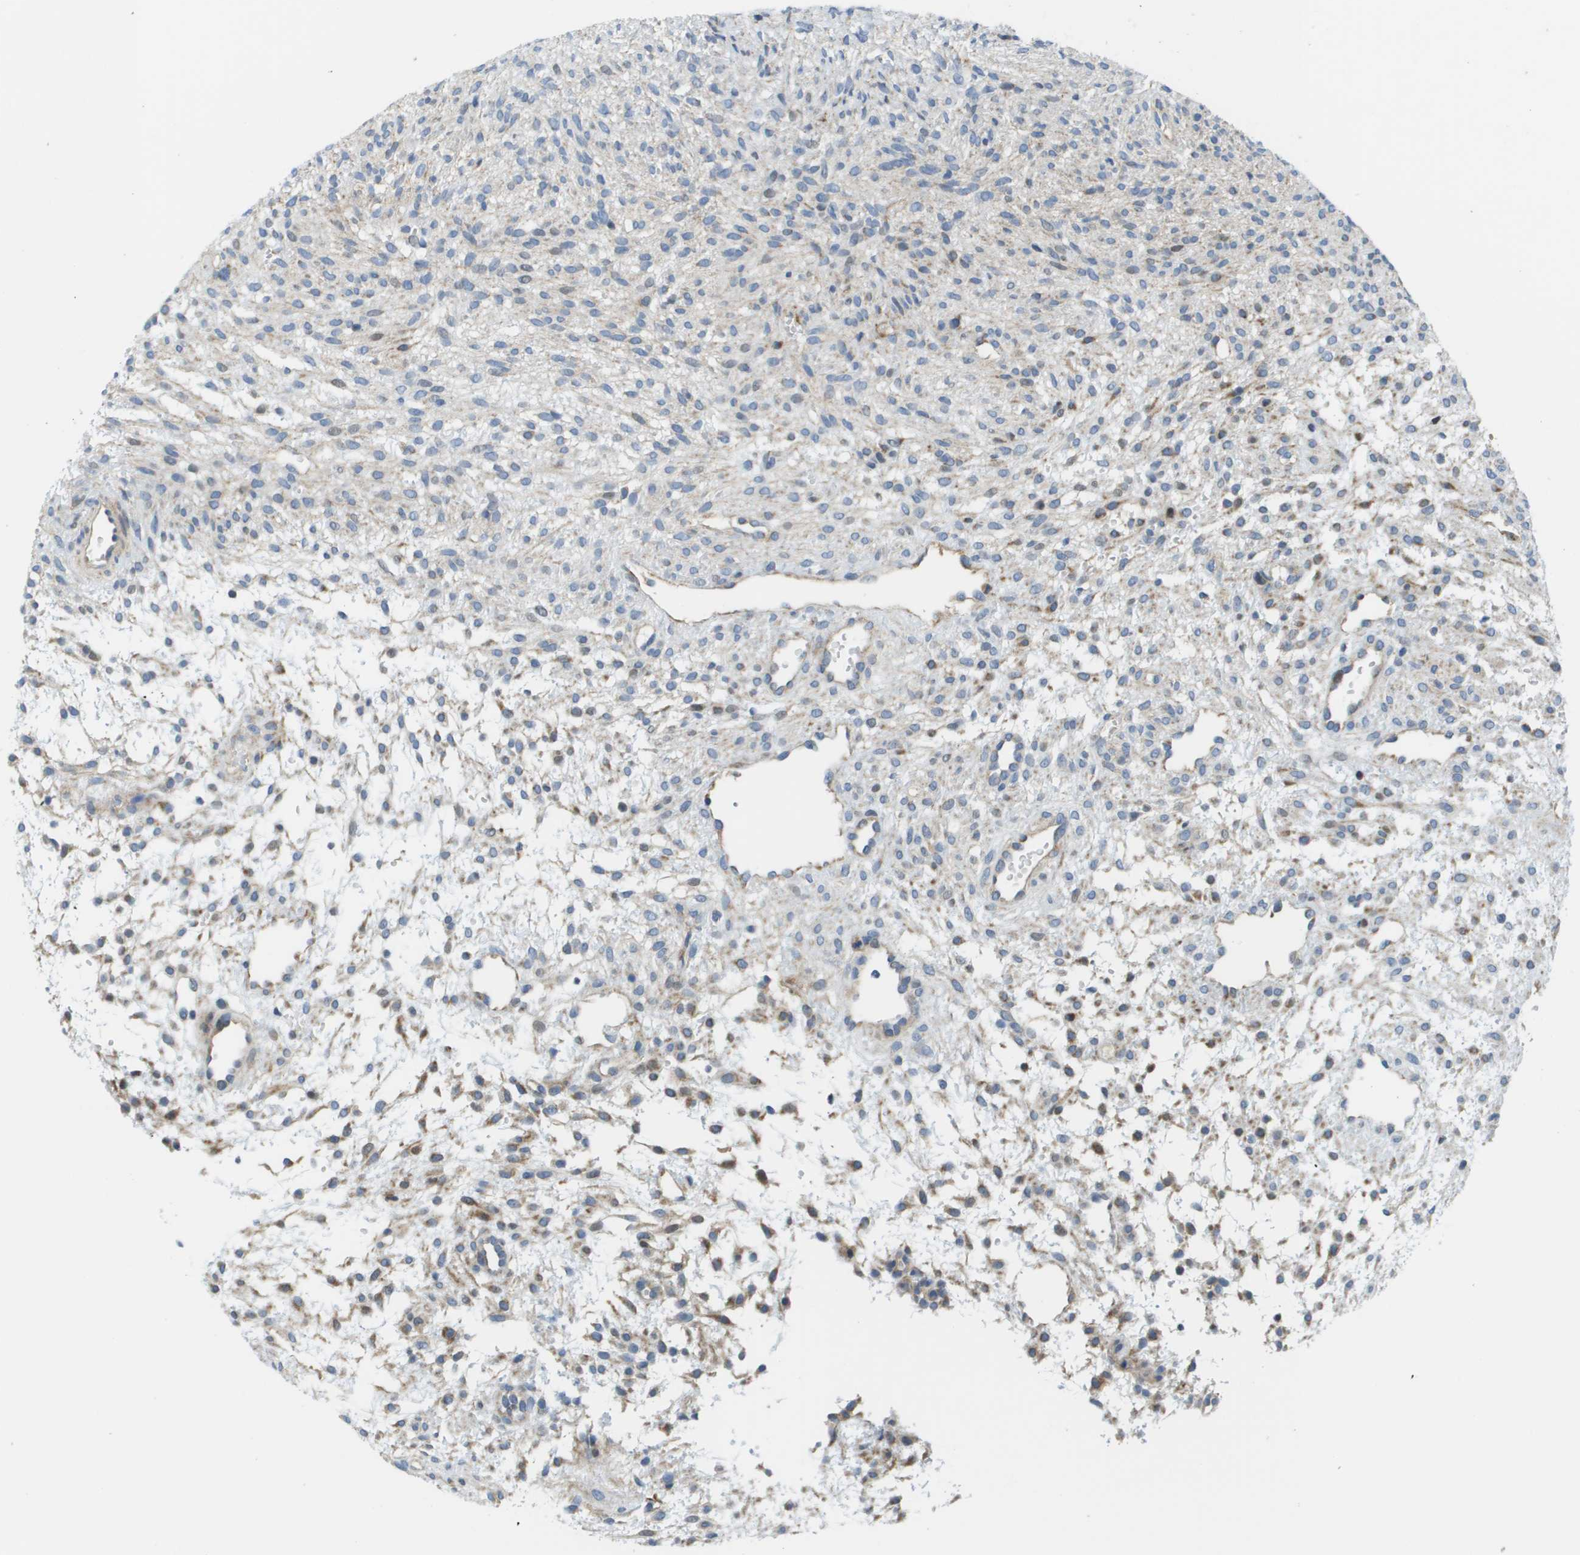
{"staining": {"intensity": "moderate", "quantity": "<25%", "location": "cytoplasmic/membranous"}, "tissue": "ovary", "cell_type": "Ovarian stroma cells", "image_type": "normal", "snomed": [{"axis": "morphology", "description": "Normal tissue, NOS"}, {"axis": "morphology", "description": "Cyst, NOS"}, {"axis": "topography", "description": "Ovary"}], "caption": "DAB (3,3'-diaminobenzidine) immunohistochemical staining of unremarkable human ovary demonstrates moderate cytoplasmic/membranous protein expression in approximately <25% of ovarian stroma cells.", "gene": "KRT23", "patient": {"sex": "female", "age": 18}}